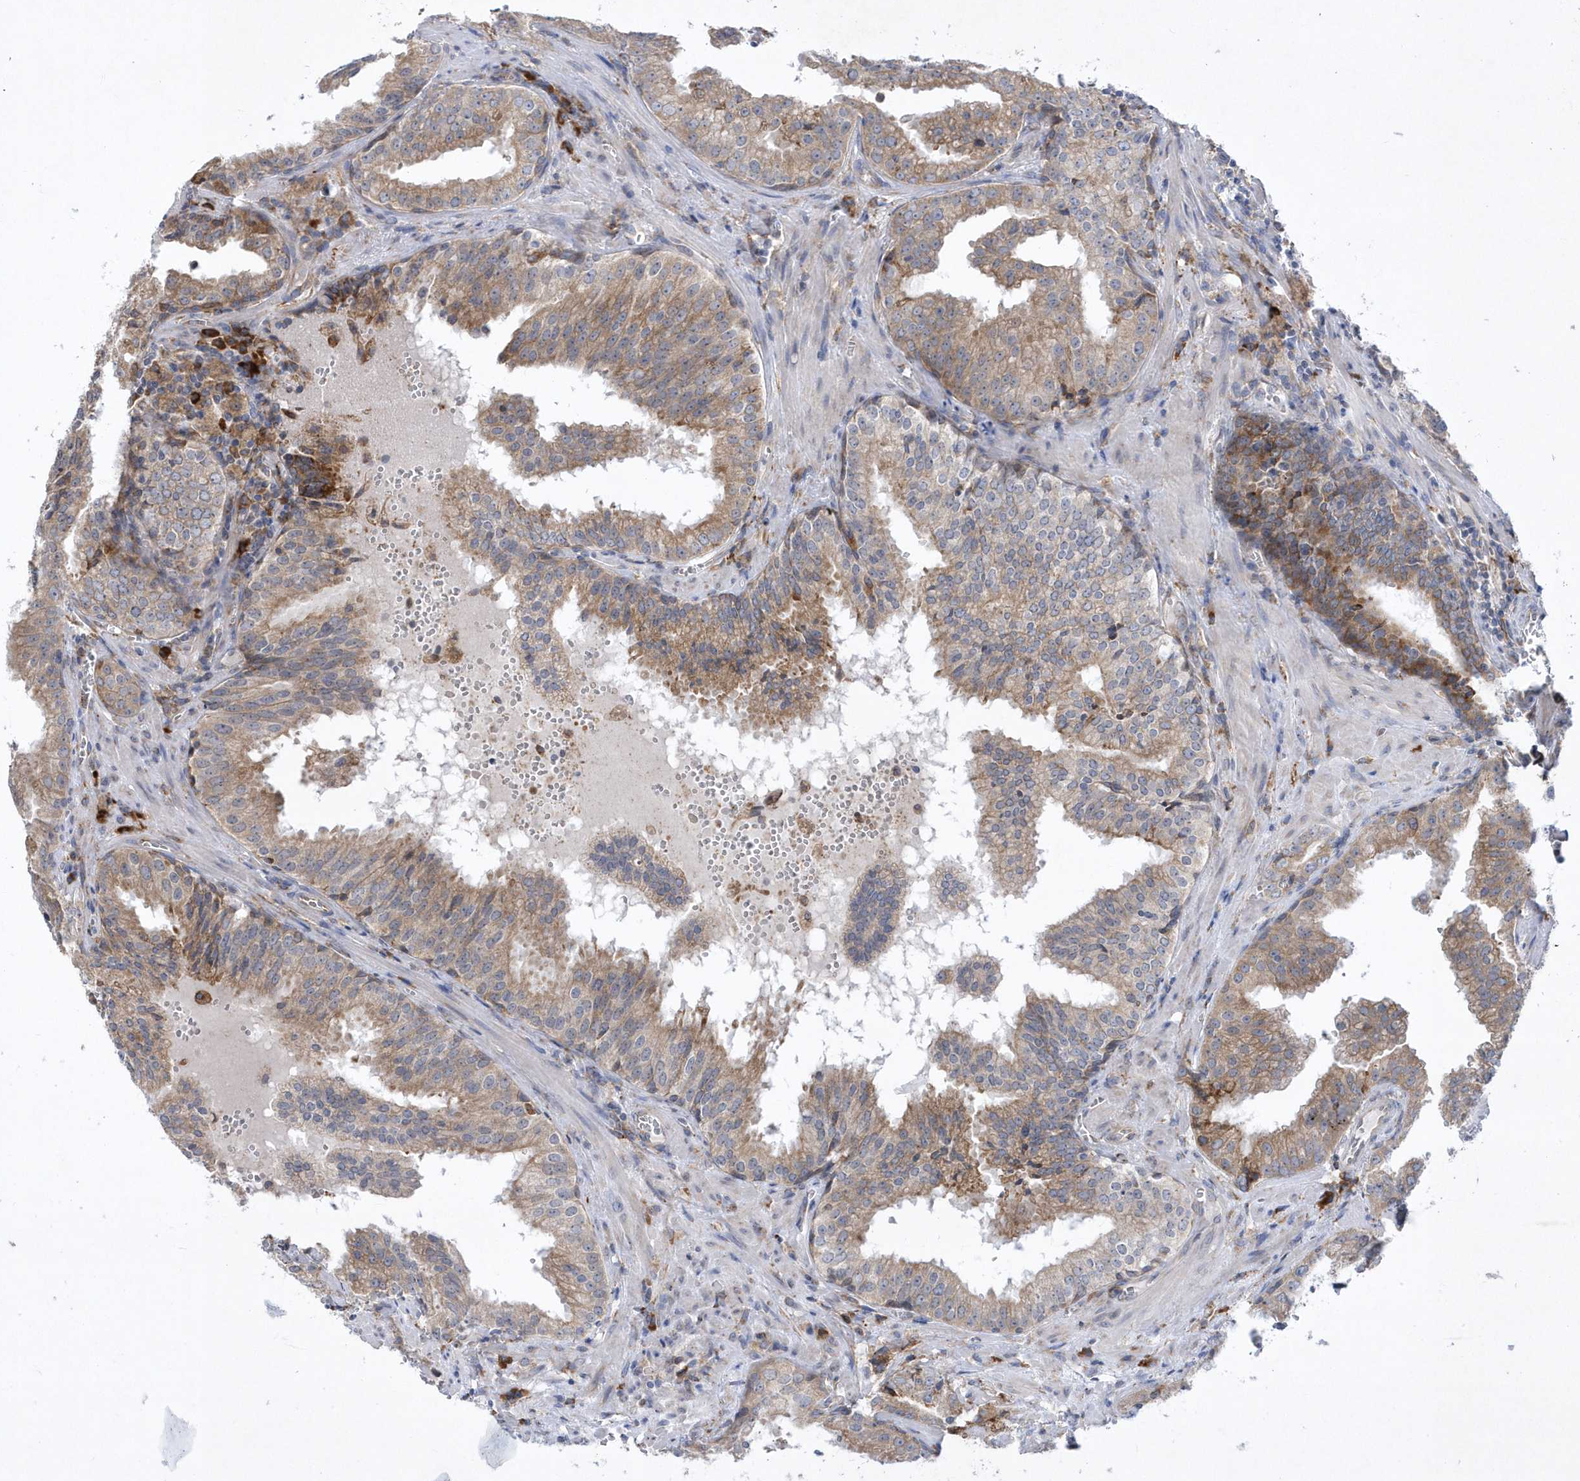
{"staining": {"intensity": "moderate", "quantity": ">75%", "location": "cytoplasmic/membranous"}, "tissue": "prostate cancer", "cell_type": "Tumor cells", "image_type": "cancer", "snomed": [{"axis": "morphology", "description": "Adenocarcinoma, High grade"}, {"axis": "topography", "description": "Prostate"}], "caption": "The immunohistochemical stain highlights moderate cytoplasmic/membranous staining in tumor cells of prostate cancer (high-grade adenocarcinoma) tissue.", "gene": "MED31", "patient": {"sex": "male", "age": 68}}